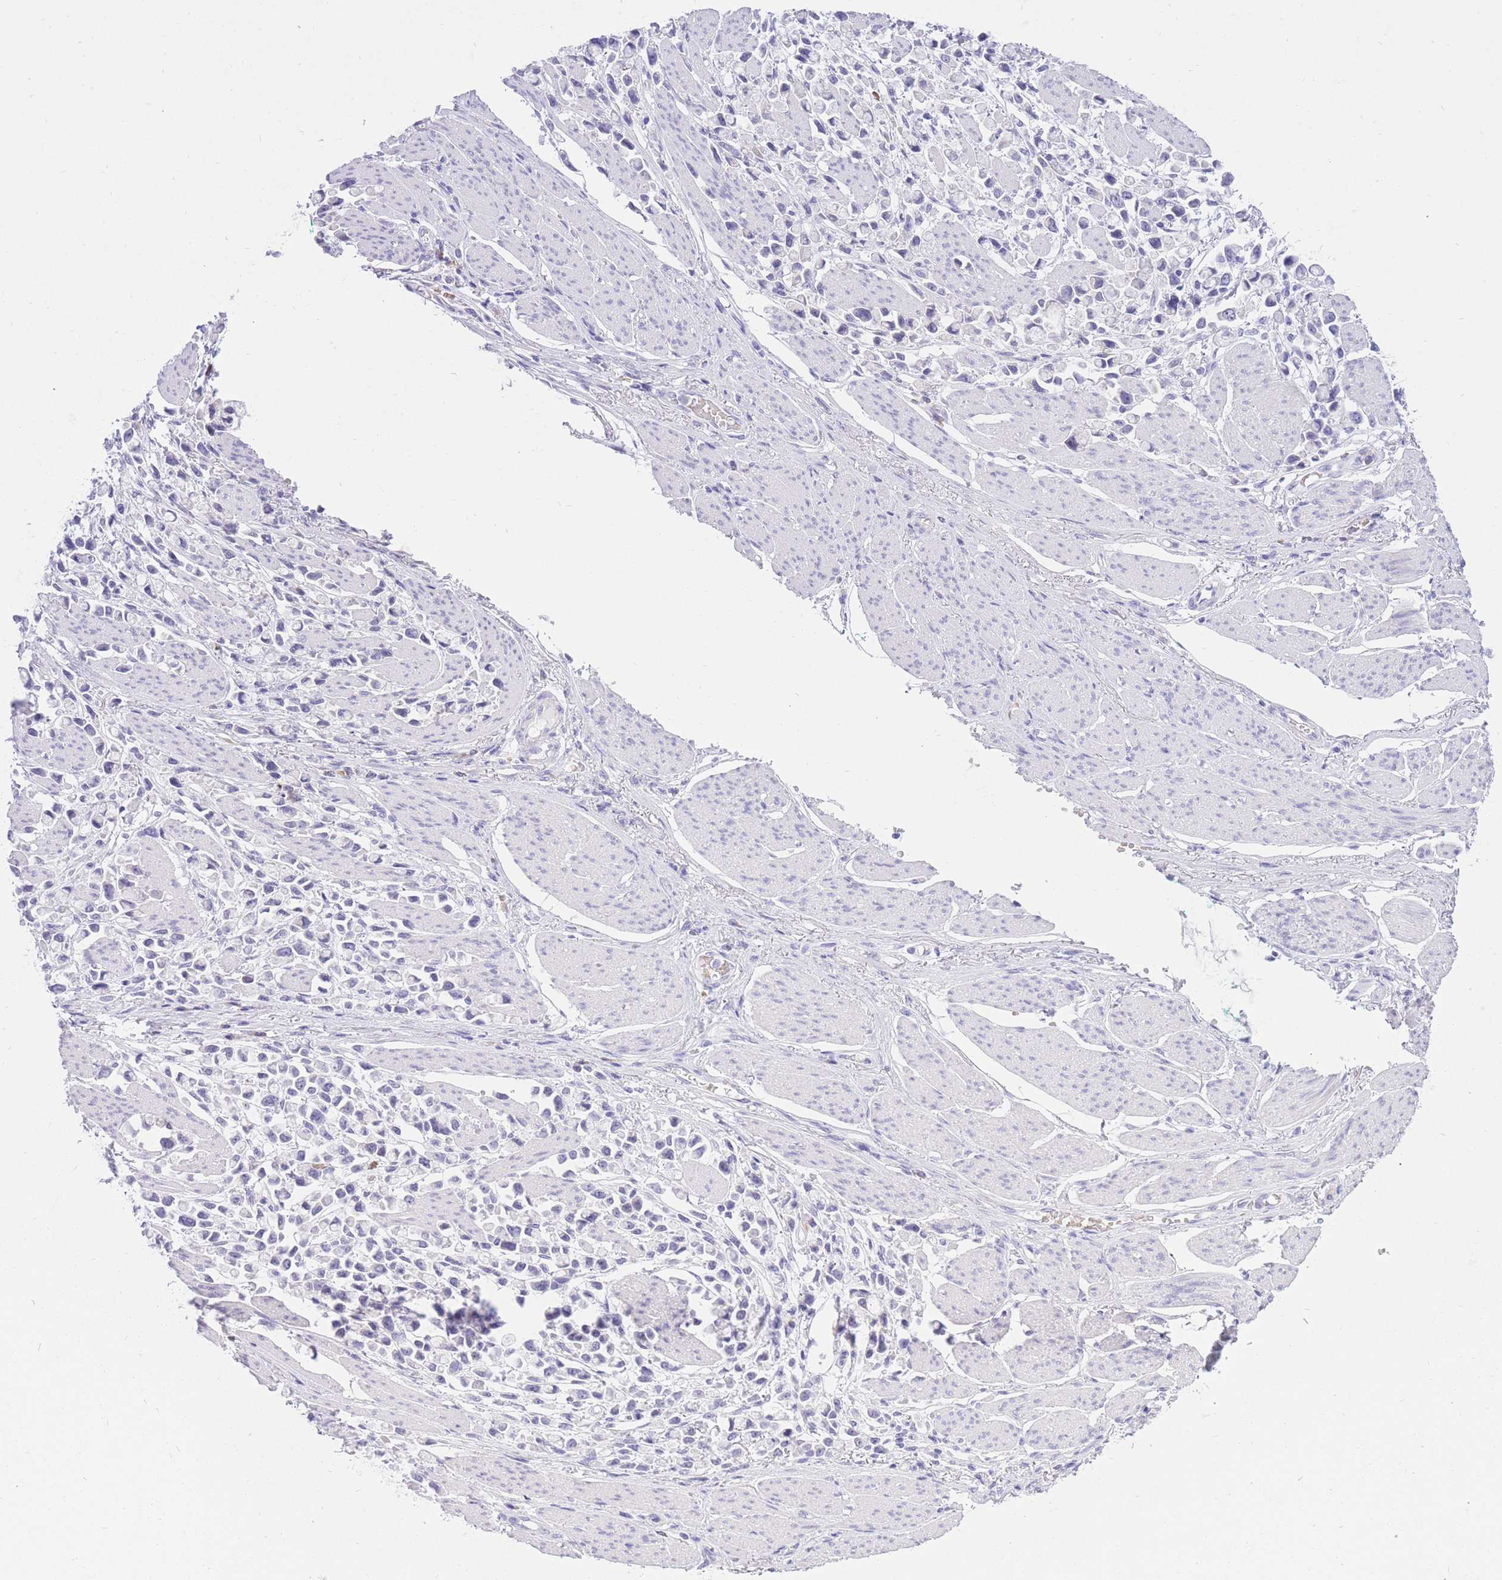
{"staining": {"intensity": "negative", "quantity": "none", "location": "none"}, "tissue": "stomach cancer", "cell_type": "Tumor cells", "image_type": "cancer", "snomed": [{"axis": "morphology", "description": "Adenocarcinoma, NOS"}, {"axis": "topography", "description": "Stomach"}], "caption": "This is a photomicrograph of immunohistochemistry (IHC) staining of adenocarcinoma (stomach), which shows no positivity in tumor cells.", "gene": "SSUH2", "patient": {"sex": "female", "age": 81}}